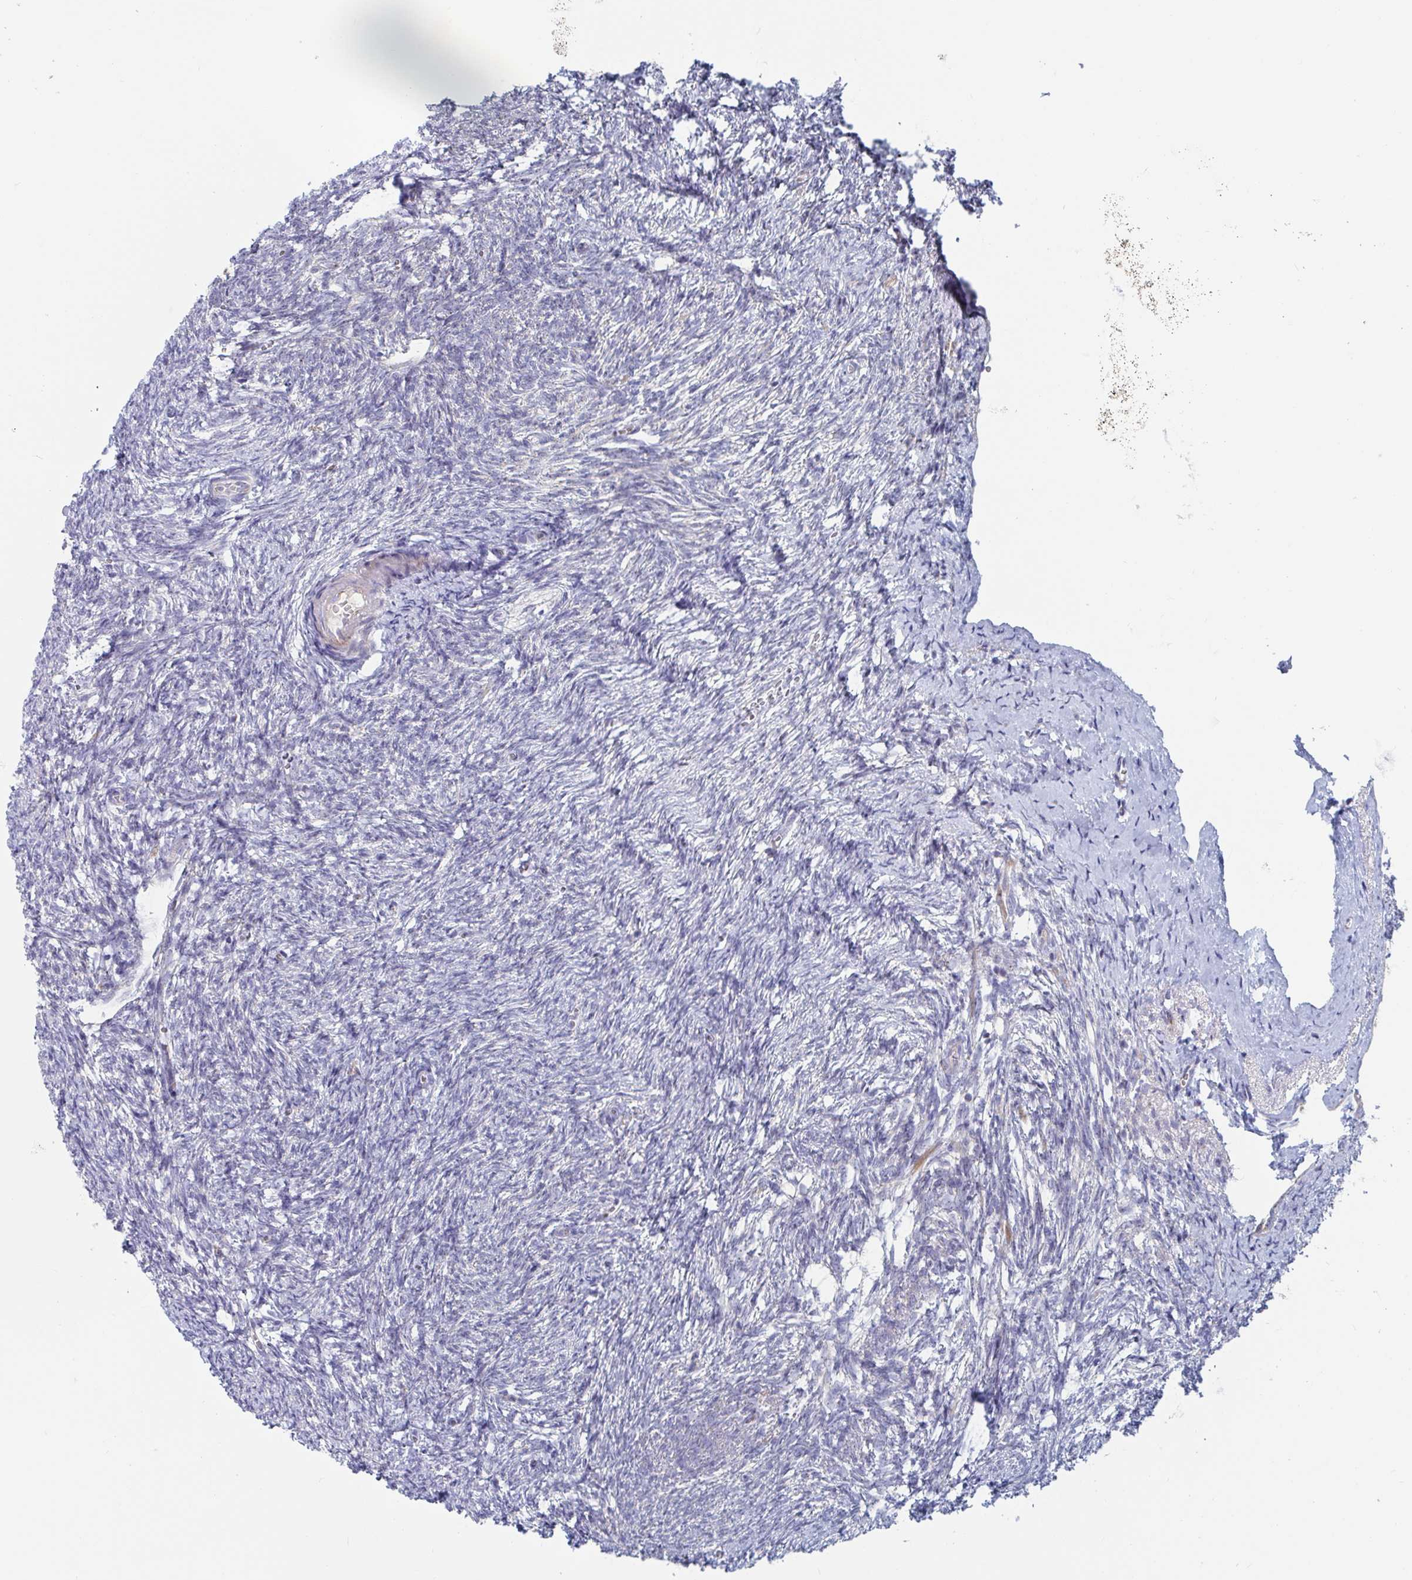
{"staining": {"intensity": "moderate", "quantity": ">75%", "location": "cytoplasmic/membranous,nuclear"}, "tissue": "ovary", "cell_type": "Follicle cells", "image_type": "normal", "snomed": [{"axis": "morphology", "description": "Normal tissue, NOS"}, {"axis": "topography", "description": "Ovary"}], "caption": "High-power microscopy captured an immunohistochemistry photomicrograph of benign ovary, revealing moderate cytoplasmic/membranous,nuclear staining in about >75% of follicle cells. (brown staining indicates protein expression, while blue staining denotes nuclei).", "gene": "MRPL53", "patient": {"sex": "female", "age": 41}}